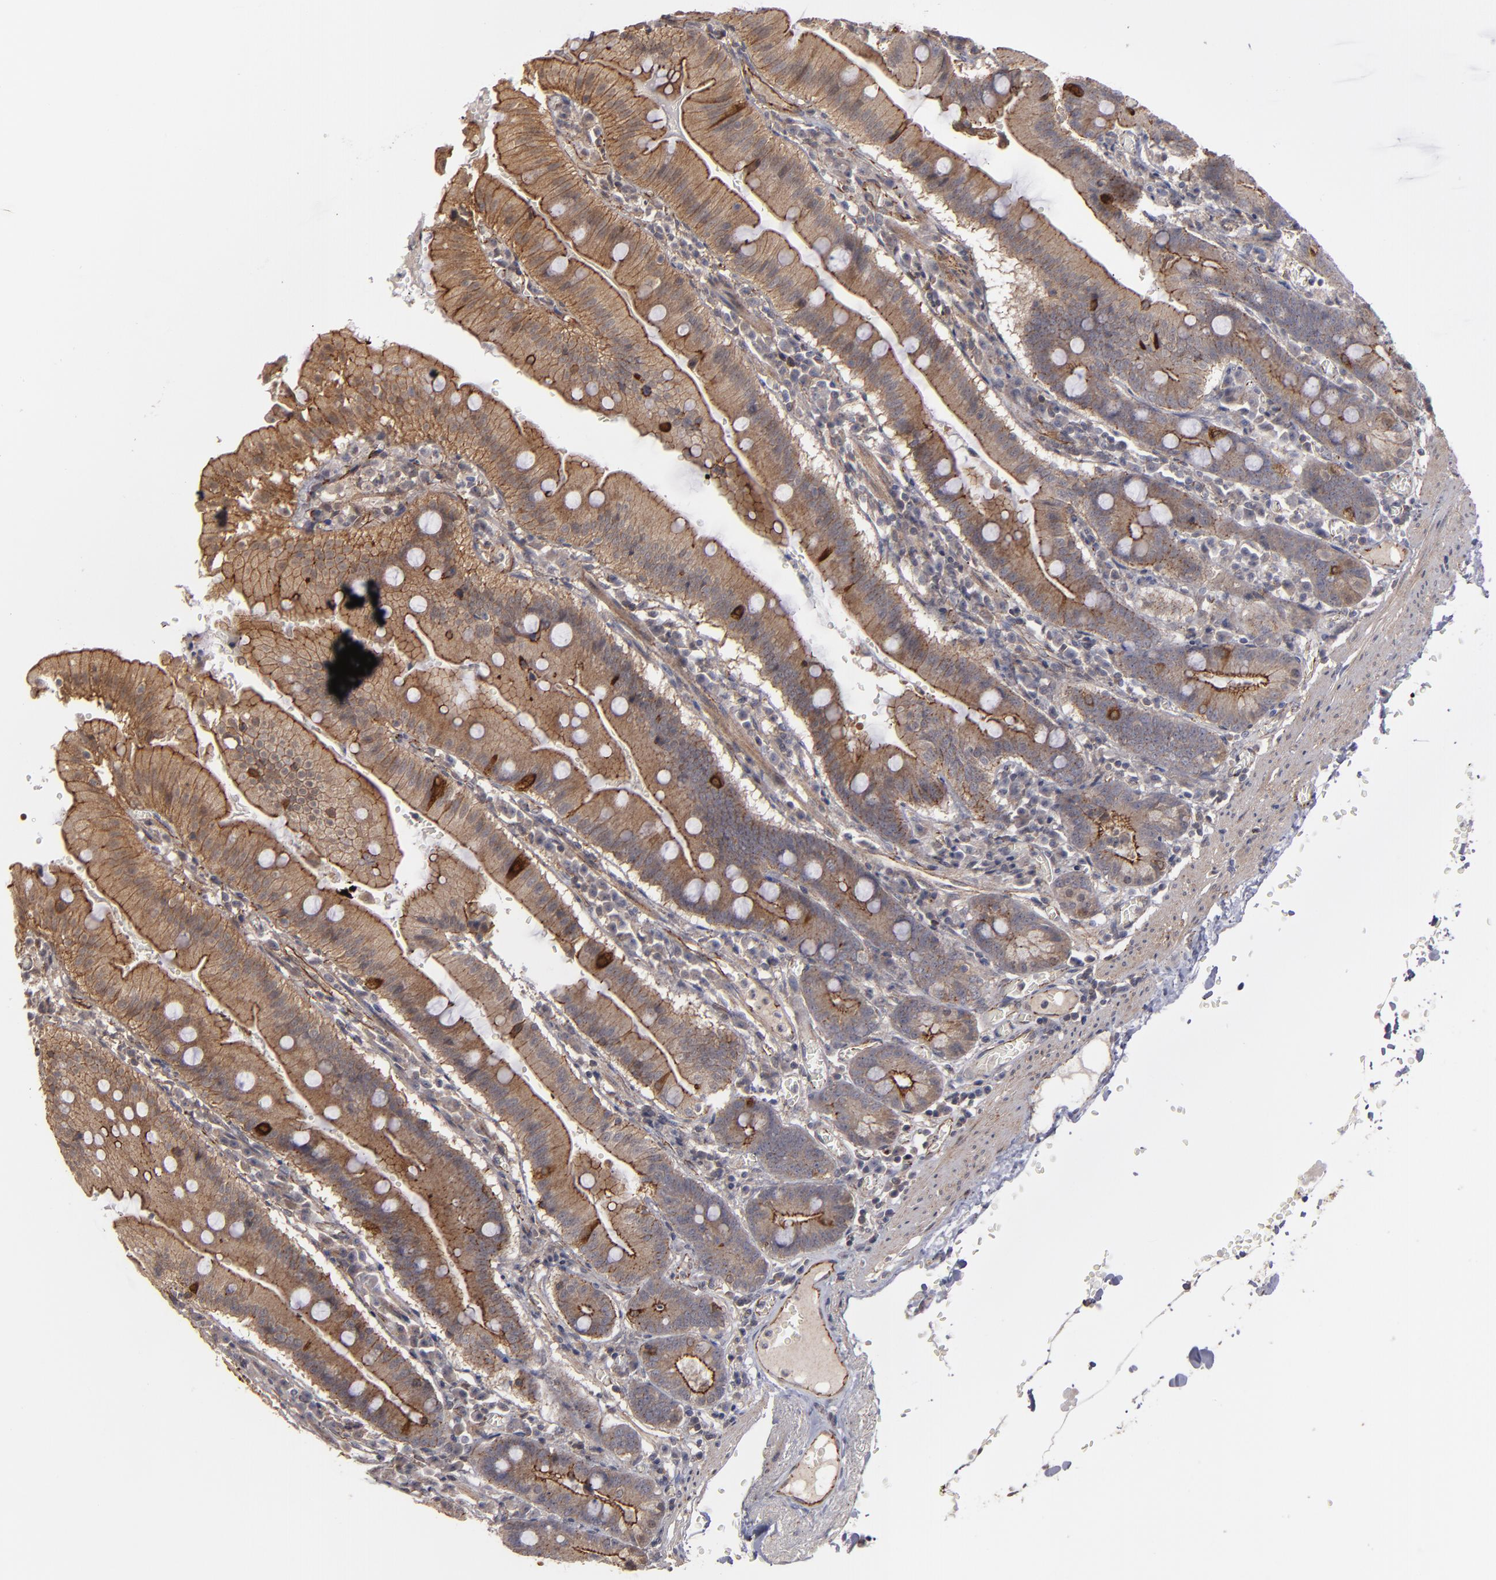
{"staining": {"intensity": "moderate", "quantity": ">75%", "location": "cytoplasmic/membranous"}, "tissue": "small intestine", "cell_type": "Glandular cells", "image_type": "normal", "snomed": [{"axis": "morphology", "description": "Normal tissue, NOS"}, {"axis": "topography", "description": "Small intestine"}], "caption": "High-magnification brightfield microscopy of normal small intestine stained with DAB (3,3'-diaminobenzidine) (brown) and counterstained with hematoxylin (blue). glandular cells exhibit moderate cytoplasmic/membranous staining is present in about>75% of cells. Nuclei are stained in blue.", "gene": "TJP1", "patient": {"sex": "male", "age": 71}}